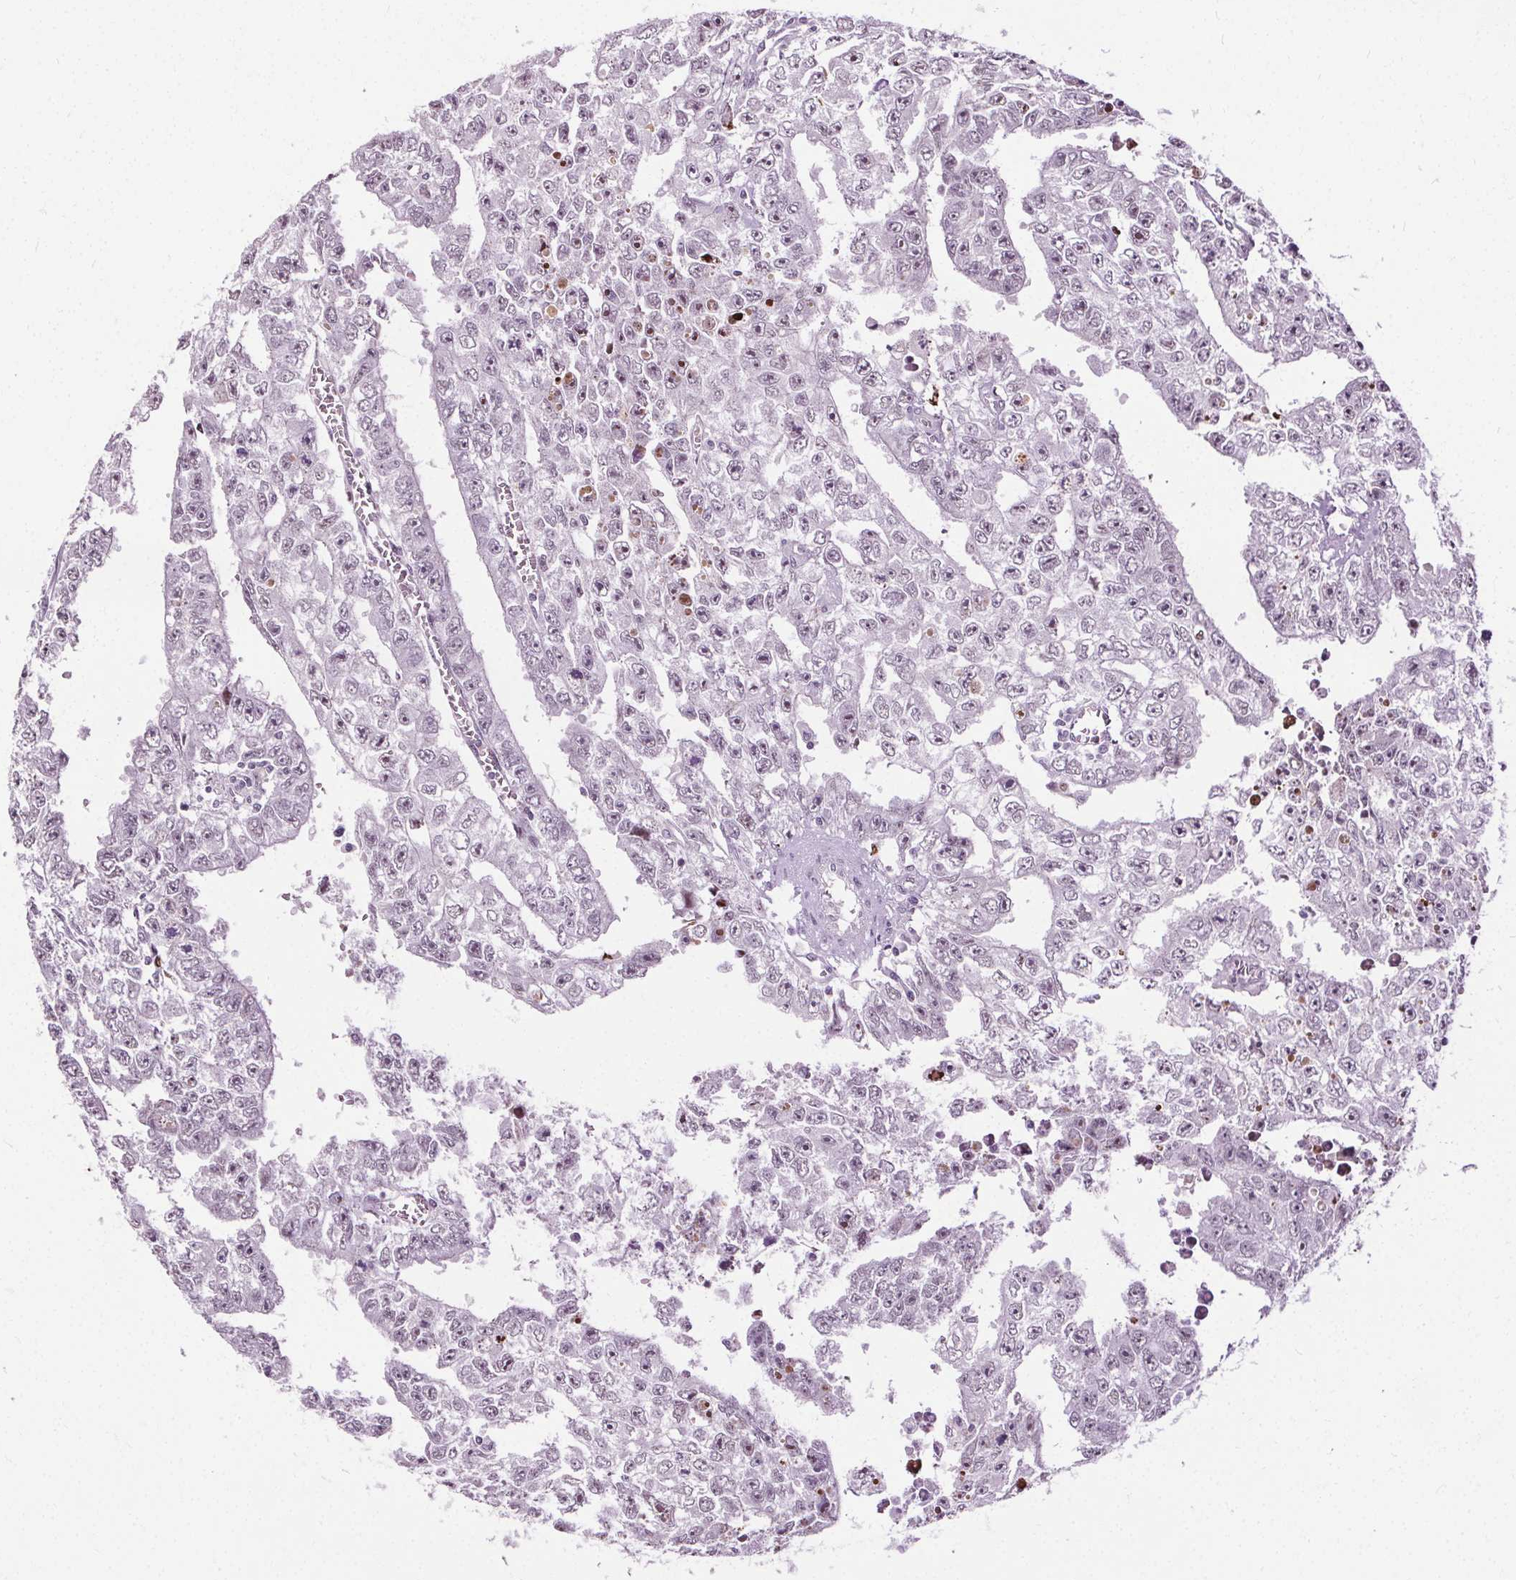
{"staining": {"intensity": "negative", "quantity": "none", "location": "none"}, "tissue": "testis cancer", "cell_type": "Tumor cells", "image_type": "cancer", "snomed": [{"axis": "morphology", "description": "Carcinoma, Embryonal, NOS"}, {"axis": "morphology", "description": "Teratoma, malignant, NOS"}, {"axis": "topography", "description": "Testis"}], "caption": "Immunohistochemistry of human testis cancer (embryonal carcinoma) demonstrates no positivity in tumor cells.", "gene": "CEBPA", "patient": {"sex": "male", "age": 24}}